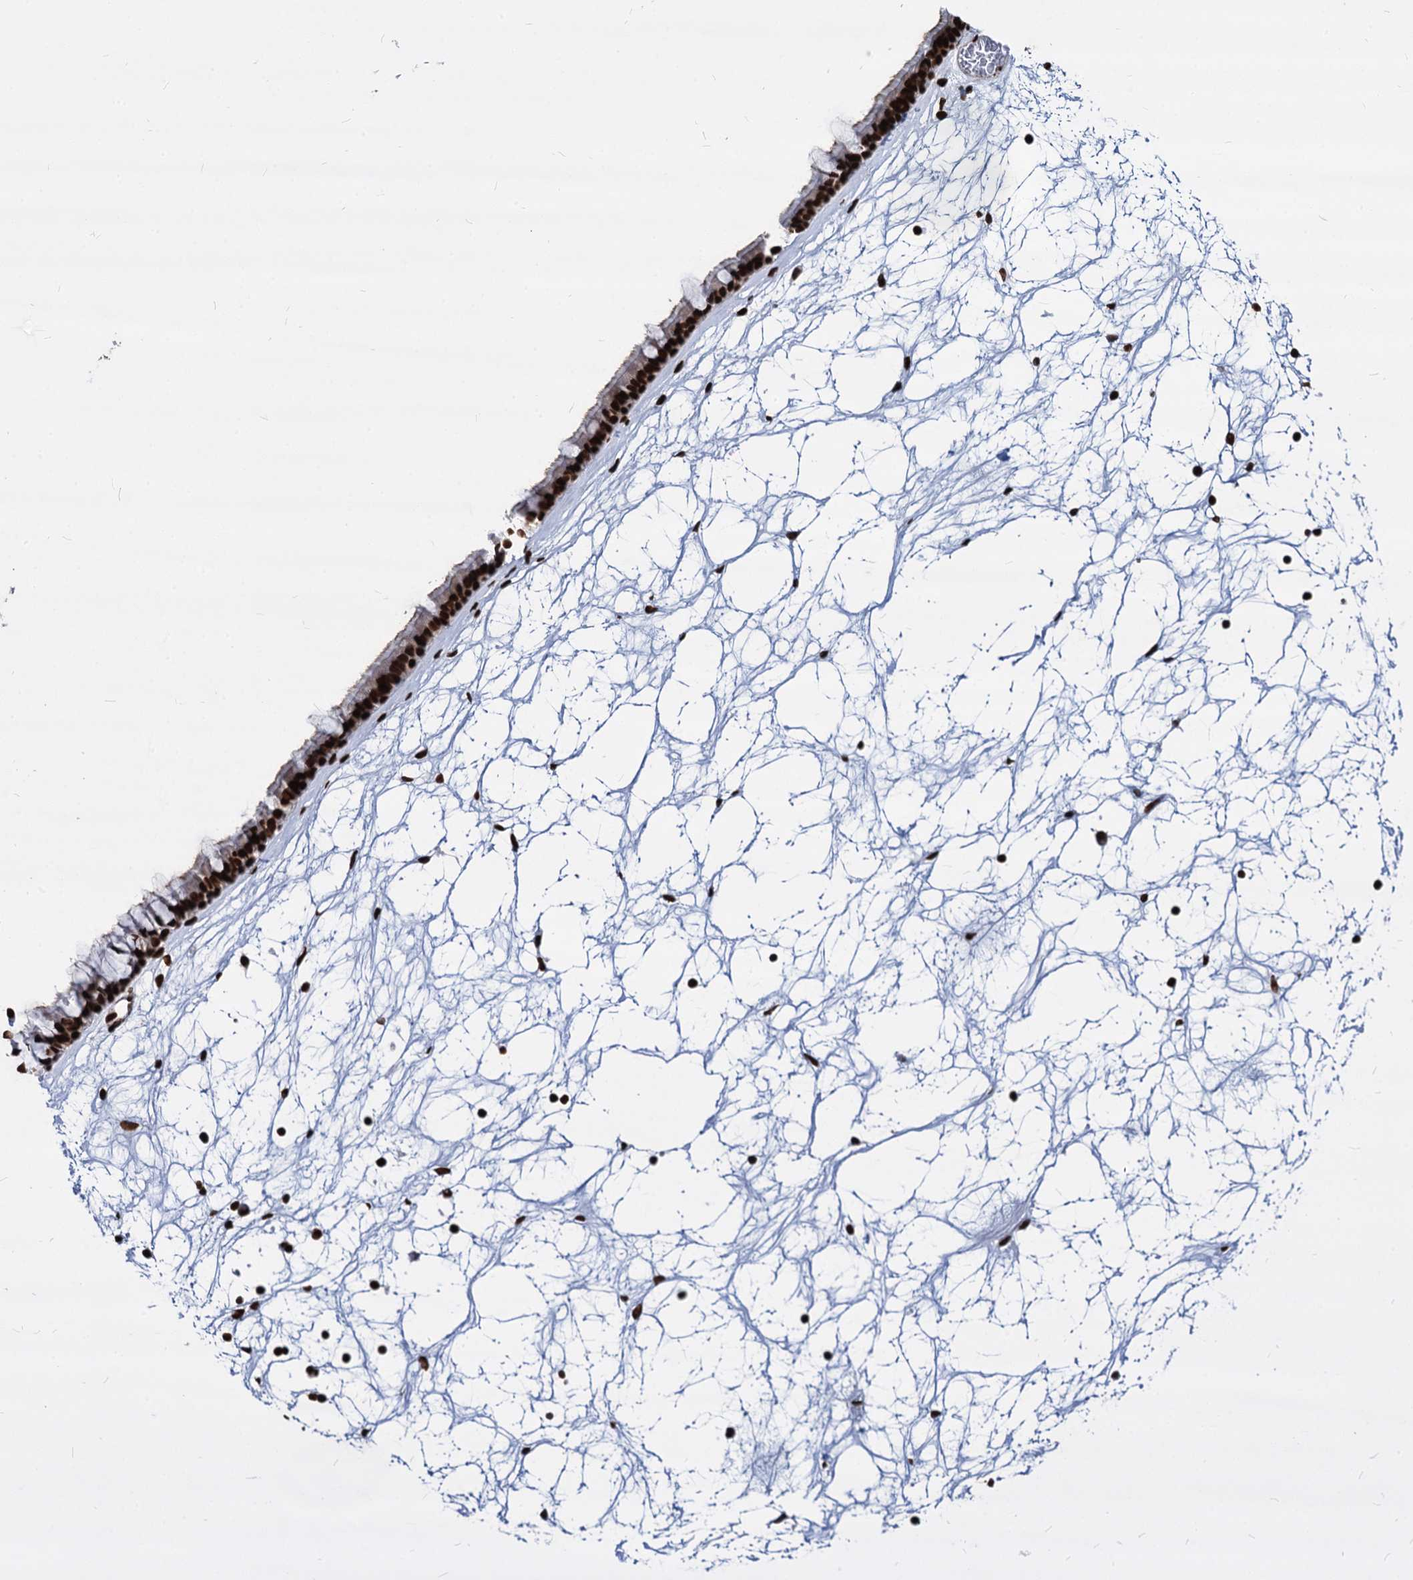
{"staining": {"intensity": "strong", "quantity": ">75%", "location": "nuclear"}, "tissue": "nasopharynx", "cell_type": "Respiratory epithelial cells", "image_type": "normal", "snomed": [{"axis": "morphology", "description": "Normal tissue, NOS"}, {"axis": "topography", "description": "Nasopharynx"}], "caption": "Nasopharynx stained with IHC demonstrates strong nuclear staining in approximately >75% of respiratory epithelial cells.", "gene": "MECP2", "patient": {"sex": "male", "age": 64}}